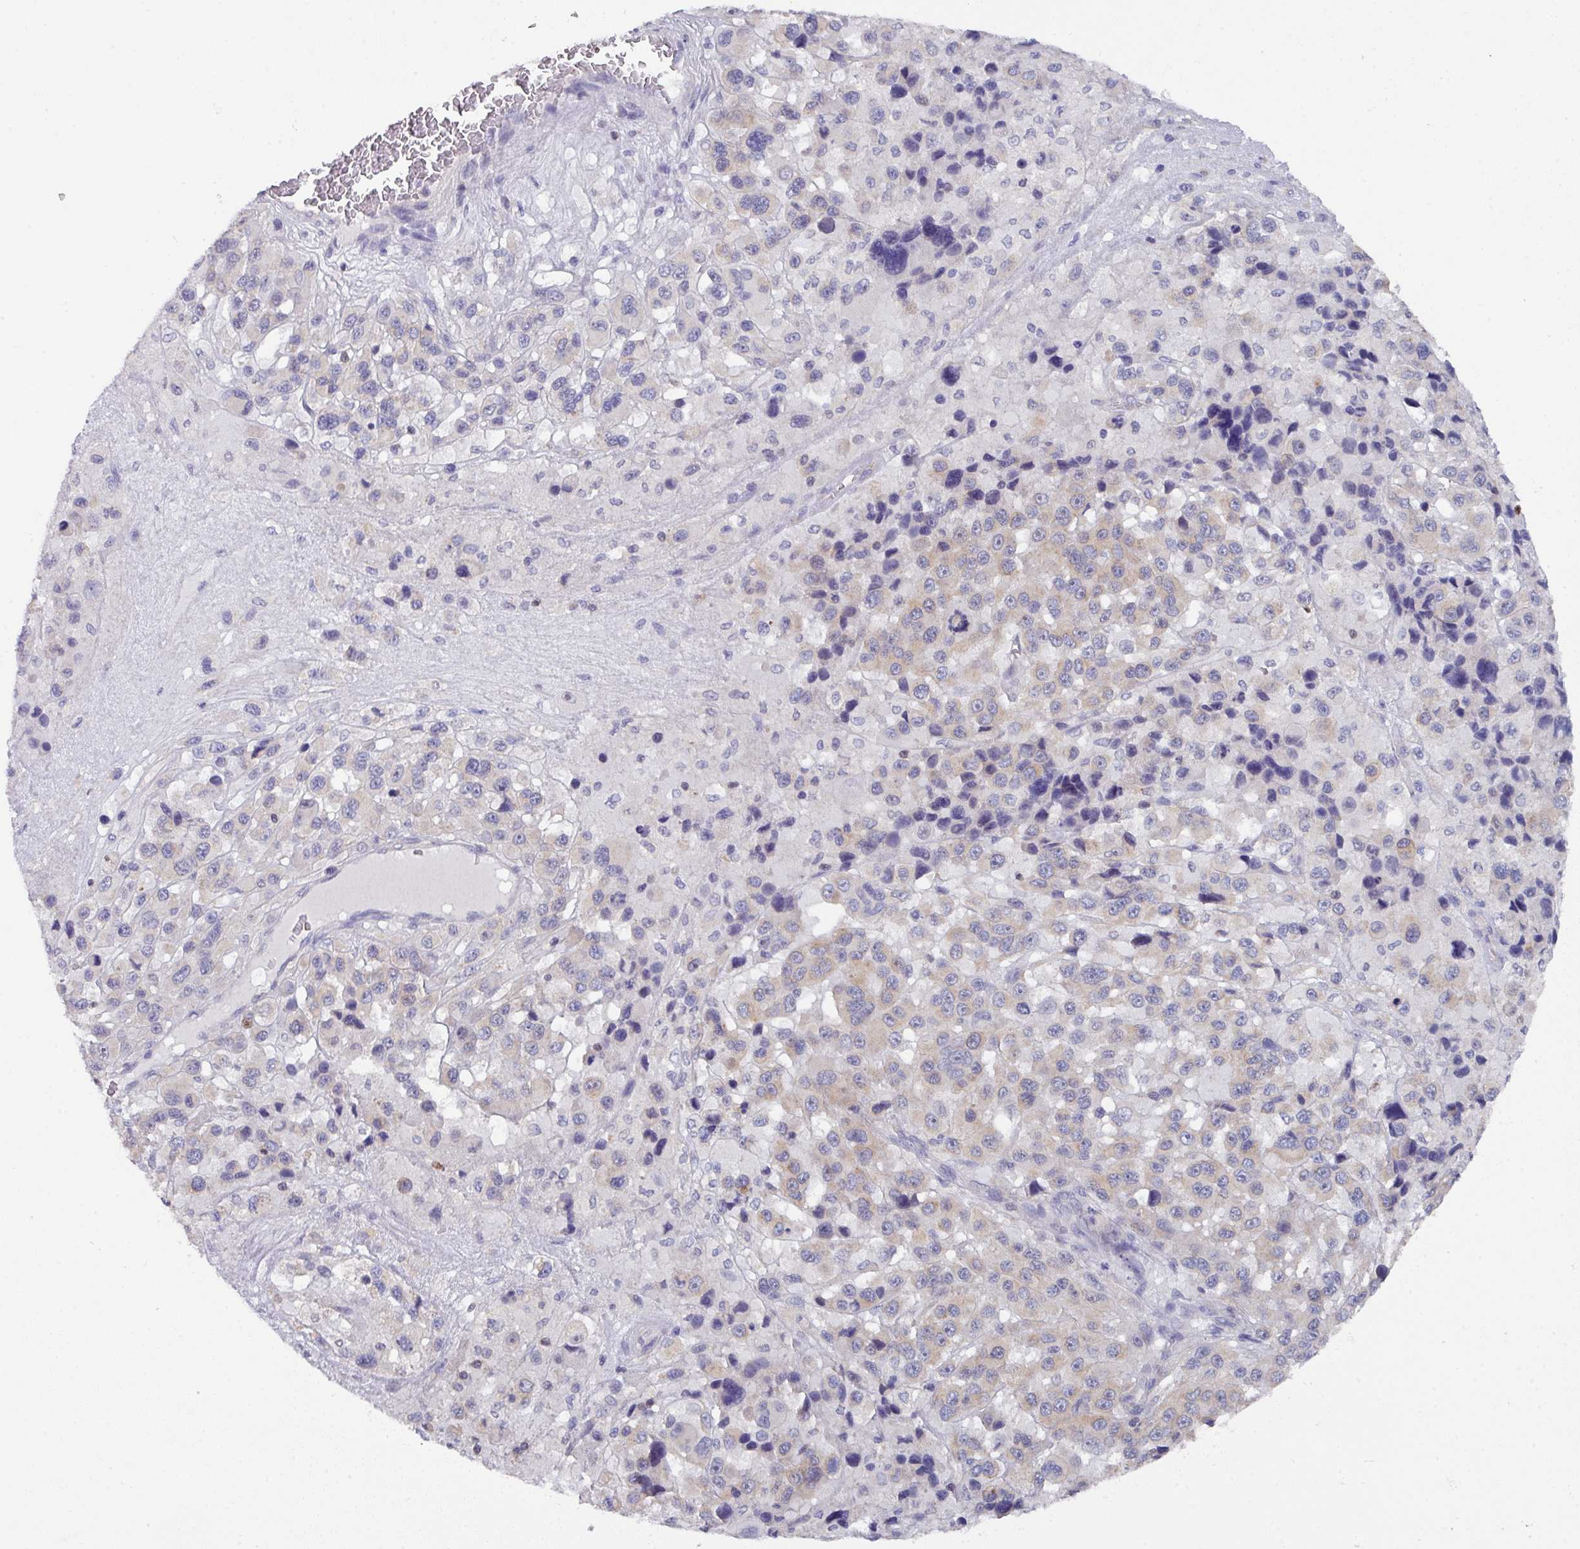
{"staining": {"intensity": "weak", "quantity": "25%-75%", "location": "cytoplasmic/membranous"}, "tissue": "melanoma", "cell_type": "Tumor cells", "image_type": "cancer", "snomed": [{"axis": "morphology", "description": "Malignant melanoma, Metastatic site"}, {"axis": "topography", "description": "Lymph node"}], "caption": "An immunohistochemistry (IHC) histopathology image of neoplastic tissue is shown. Protein staining in brown labels weak cytoplasmic/membranous positivity in malignant melanoma (metastatic site) within tumor cells.", "gene": "DCAF12L2", "patient": {"sex": "female", "age": 65}}